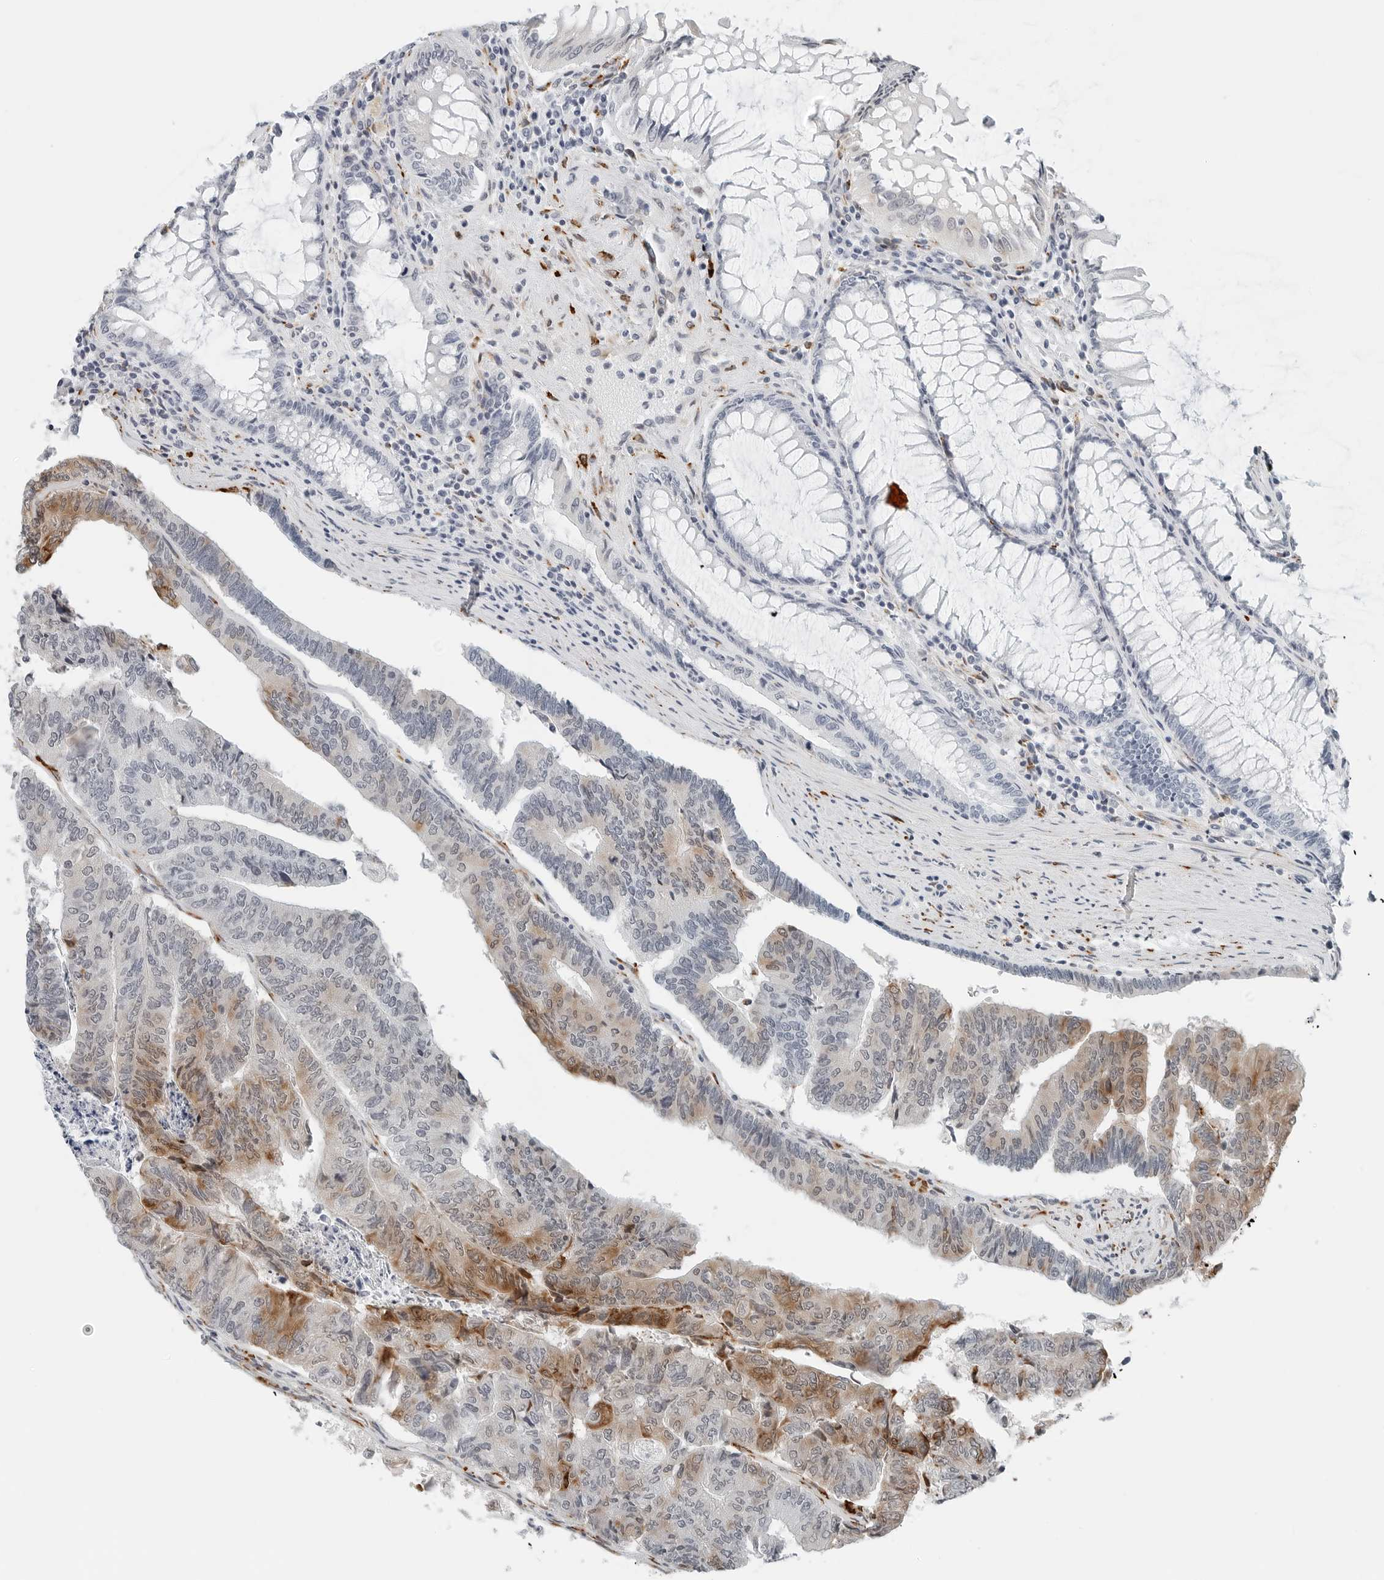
{"staining": {"intensity": "moderate", "quantity": "25%-75%", "location": "cytoplasmic/membranous"}, "tissue": "colorectal cancer", "cell_type": "Tumor cells", "image_type": "cancer", "snomed": [{"axis": "morphology", "description": "Adenocarcinoma, NOS"}, {"axis": "topography", "description": "Colon"}], "caption": "Moderate cytoplasmic/membranous staining is appreciated in about 25%-75% of tumor cells in colorectal adenocarcinoma. (brown staining indicates protein expression, while blue staining denotes nuclei).", "gene": "P4HA2", "patient": {"sex": "female", "age": 67}}